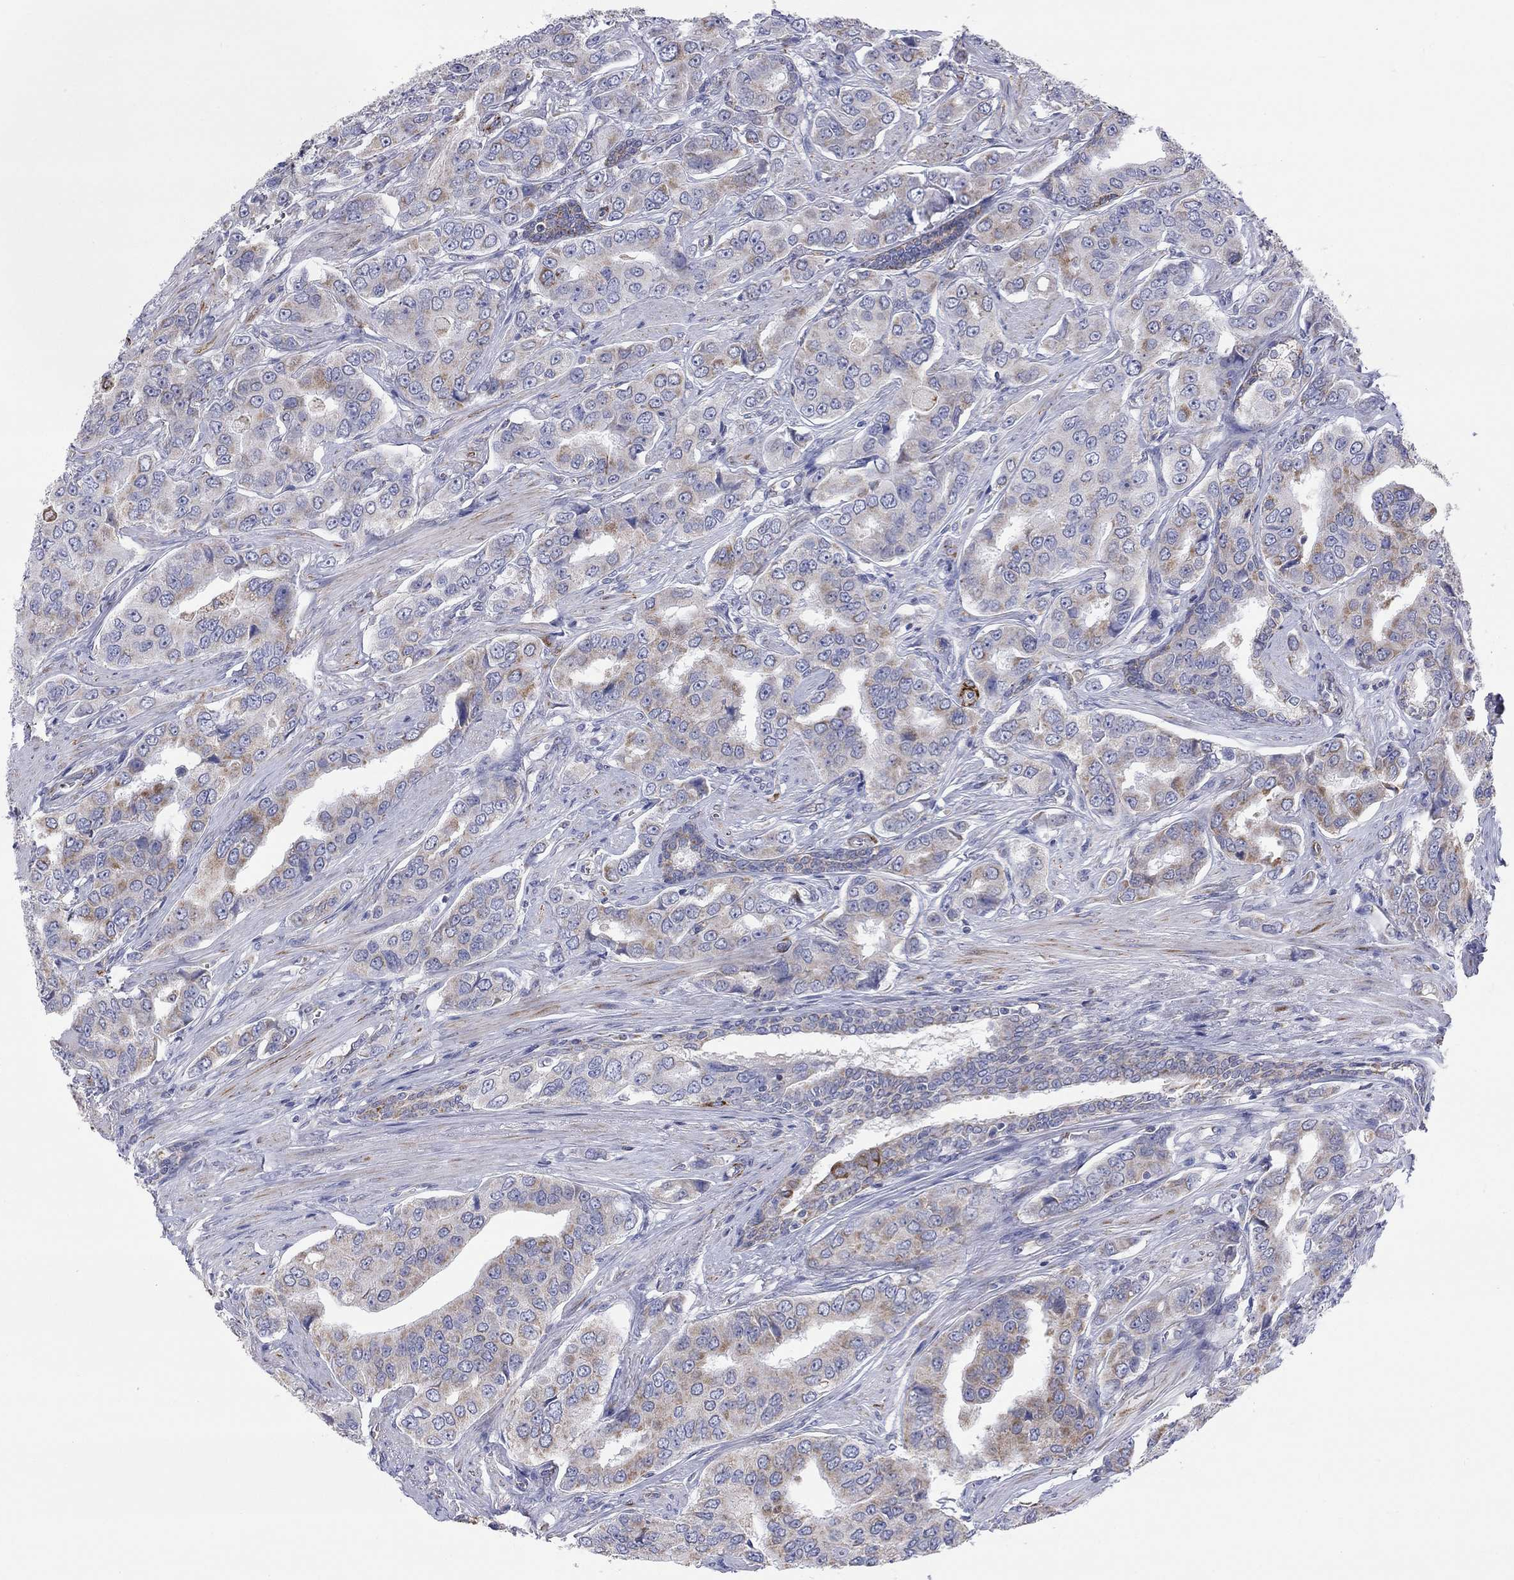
{"staining": {"intensity": "moderate", "quantity": "<25%", "location": "cytoplasmic/membranous"}, "tissue": "prostate cancer", "cell_type": "Tumor cells", "image_type": "cancer", "snomed": [{"axis": "morphology", "description": "Adenocarcinoma, NOS"}, {"axis": "topography", "description": "Prostate and seminal vesicle, NOS"}, {"axis": "topography", "description": "Prostate"}], "caption": "Immunohistochemical staining of adenocarcinoma (prostate) shows low levels of moderate cytoplasmic/membranous positivity in approximately <25% of tumor cells.", "gene": "MGST3", "patient": {"sex": "male", "age": 69}}